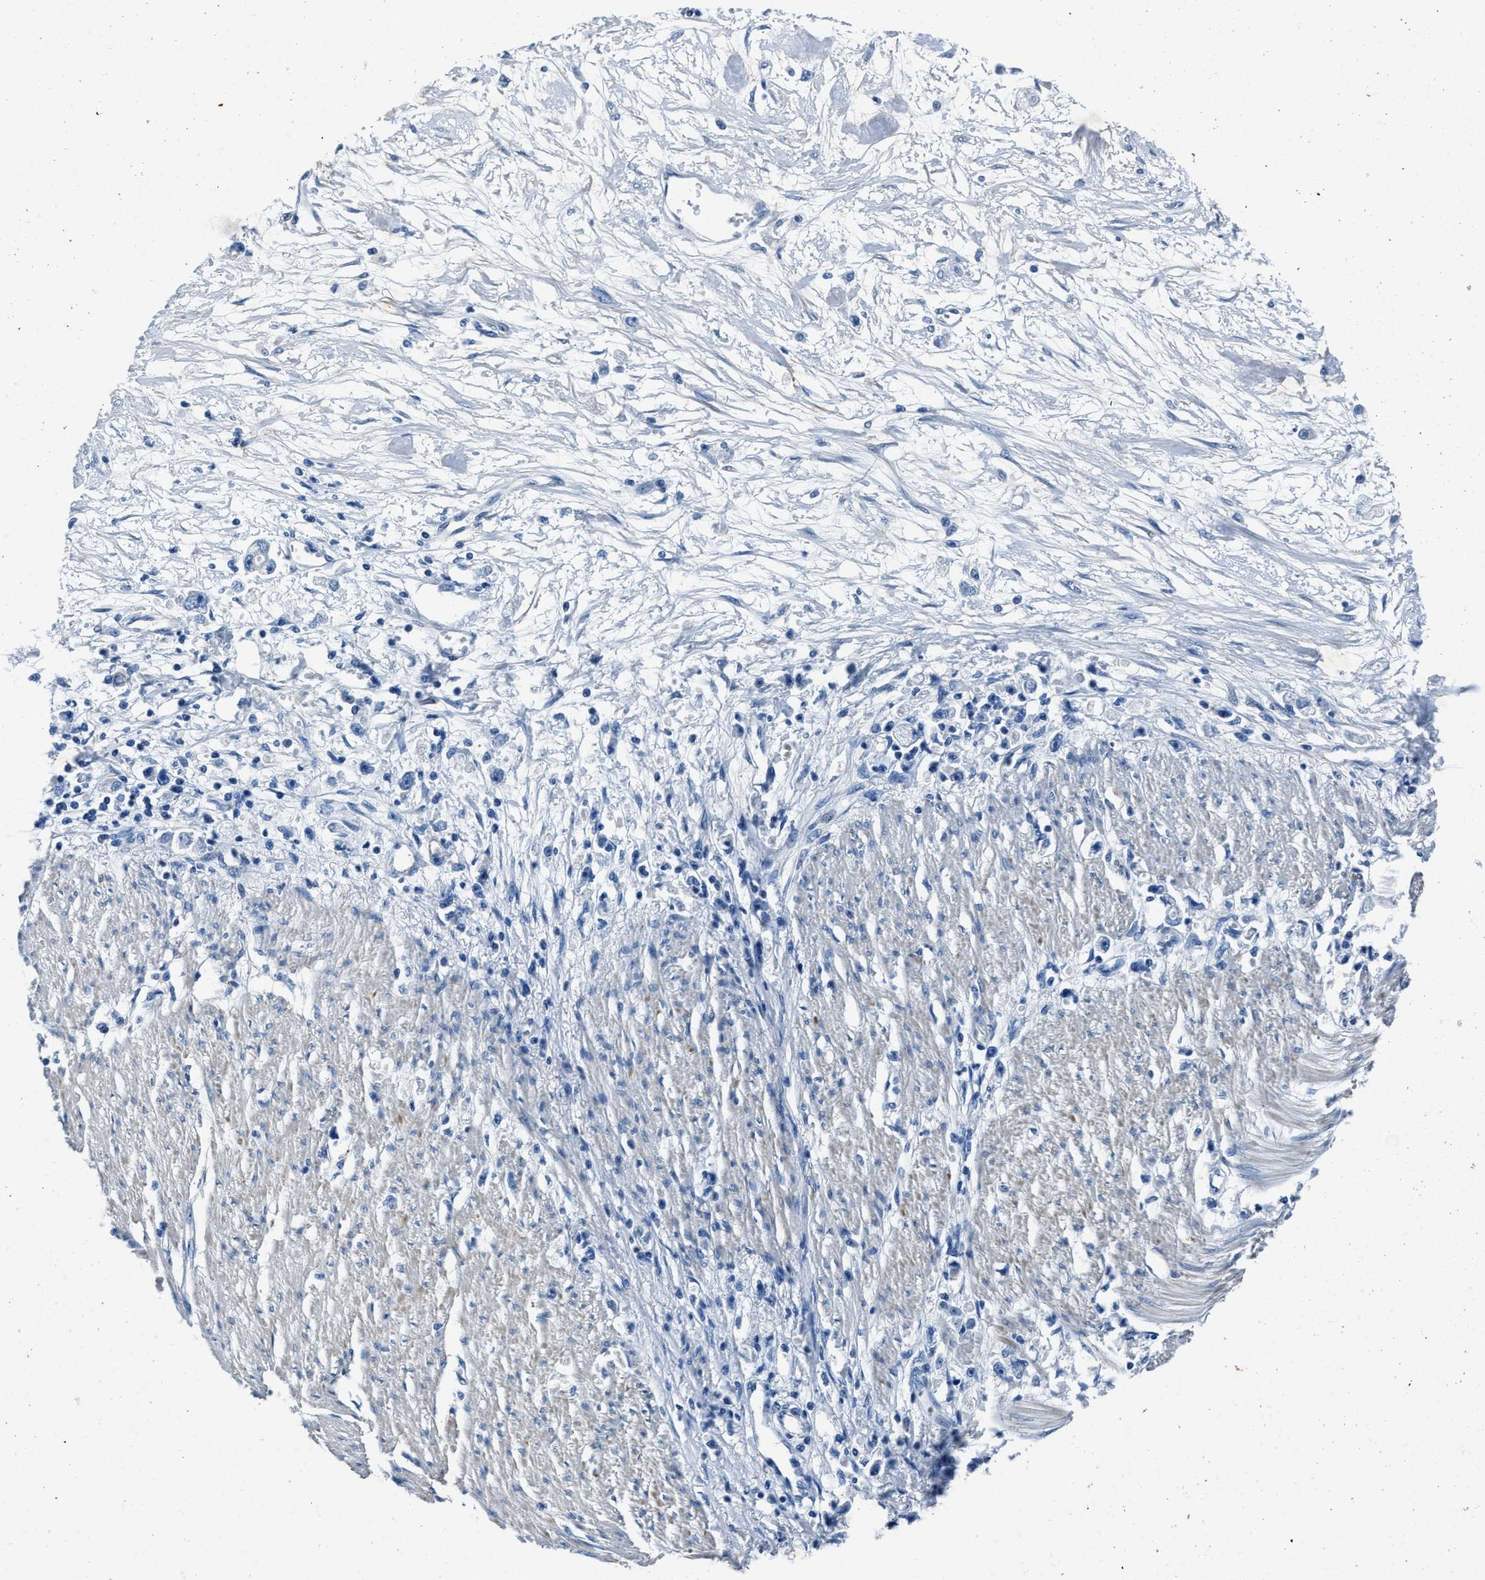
{"staining": {"intensity": "negative", "quantity": "none", "location": "none"}, "tissue": "stomach cancer", "cell_type": "Tumor cells", "image_type": "cancer", "snomed": [{"axis": "morphology", "description": "Adenocarcinoma, NOS"}, {"axis": "topography", "description": "Stomach"}], "caption": "Immunohistochemical staining of human adenocarcinoma (stomach) exhibits no significant staining in tumor cells. (DAB immunohistochemistry visualized using brightfield microscopy, high magnification).", "gene": "NACAD", "patient": {"sex": "female", "age": 59}}